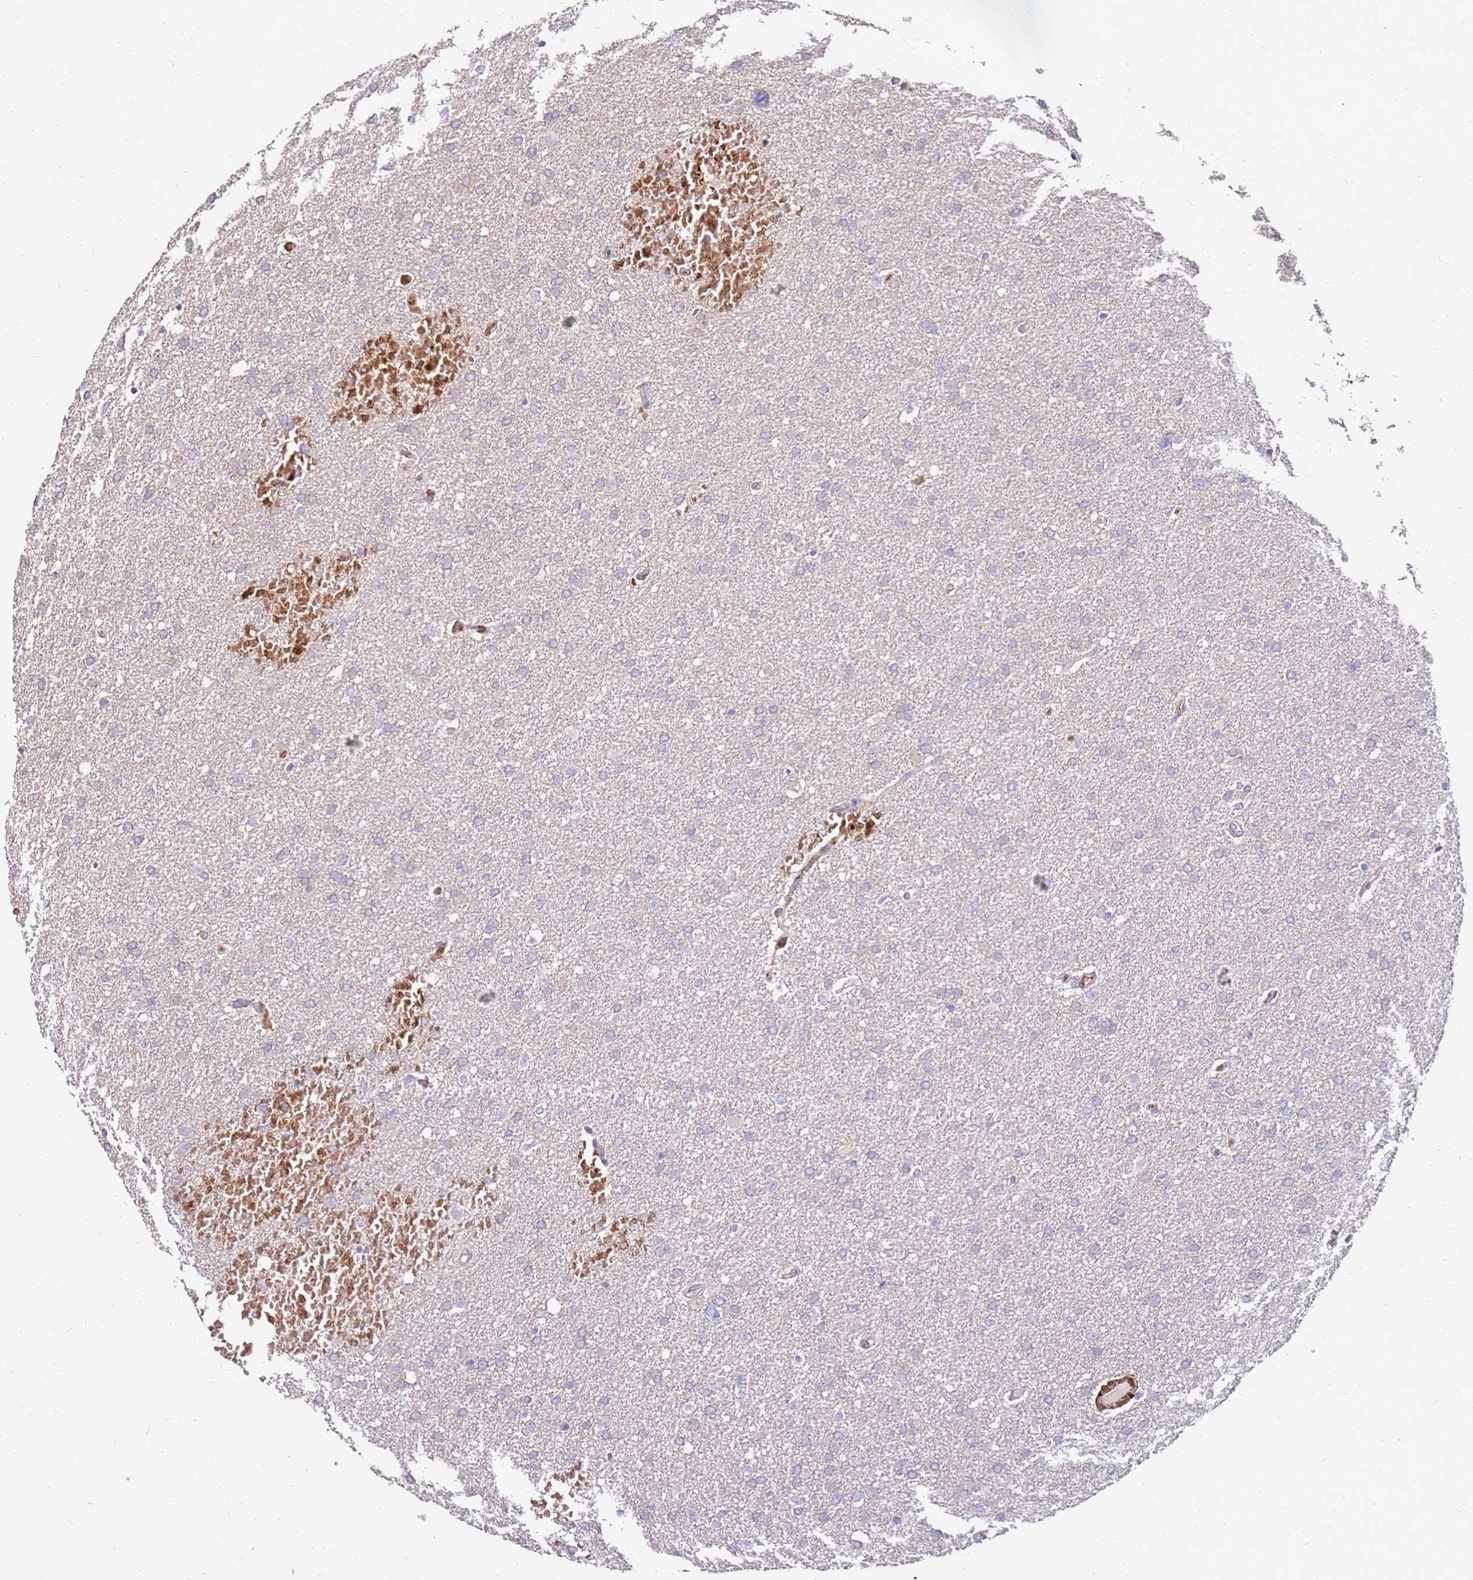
{"staining": {"intensity": "negative", "quantity": "none", "location": "none"}, "tissue": "glioma", "cell_type": "Tumor cells", "image_type": "cancer", "snomed": [{"axis": "morphology", "description": "Glioma, malignant, High grade"}, {"axis": "topography", "description": "Cerebral cortex"}], "caption": "This is a image of immunohistochemistry staining of high-grade glioma (malignant), which shows no positivity in tumor cells. (DAB (3,3'-diaminobenzidine) IHC with hematoxylin counter stain).", "gene": "RNF11", "patient": {"sex": "female", "age": 36}}